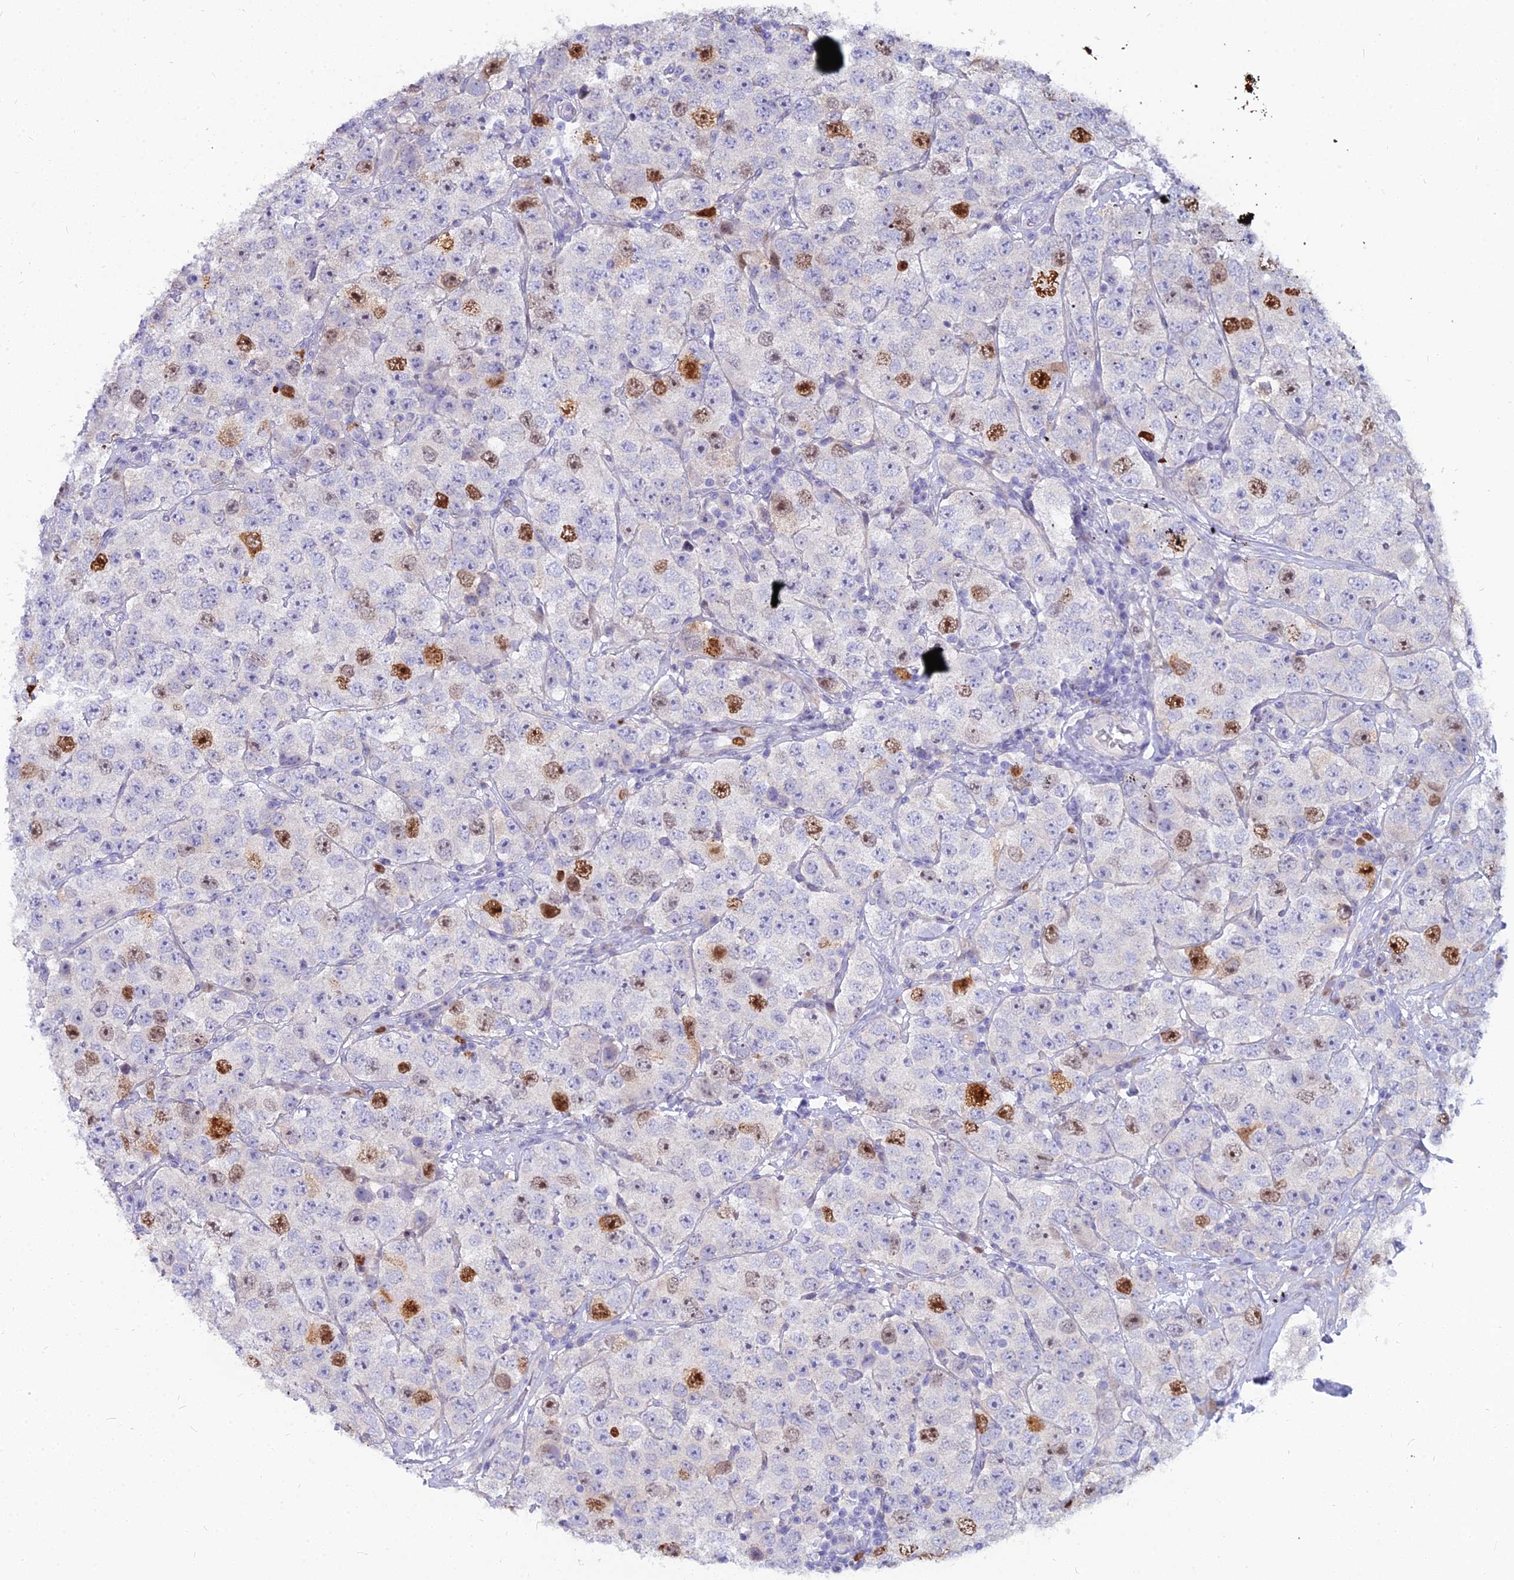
{"staining": {"intensity": "strong", "quantity": "<25%", "location": "nuclear"}, "tissue": "testis cancer", "cell_type": "Tumor cells", "image_type": "cancer", "snomed": [{"axis": "morphology", "description": "Seminoma, NOS"}, {"axis": "topography", "description": "Testis"}], "caption": "Immunohistochemistry (IHC) (DAB (3,3'-diaminobenzidine)) staining of testis cancer displays strong nuclear protein expression in about <25% of tumor cells.", "gene": "NUSAP1", "patient": {"sex": "male", "age": 28}}